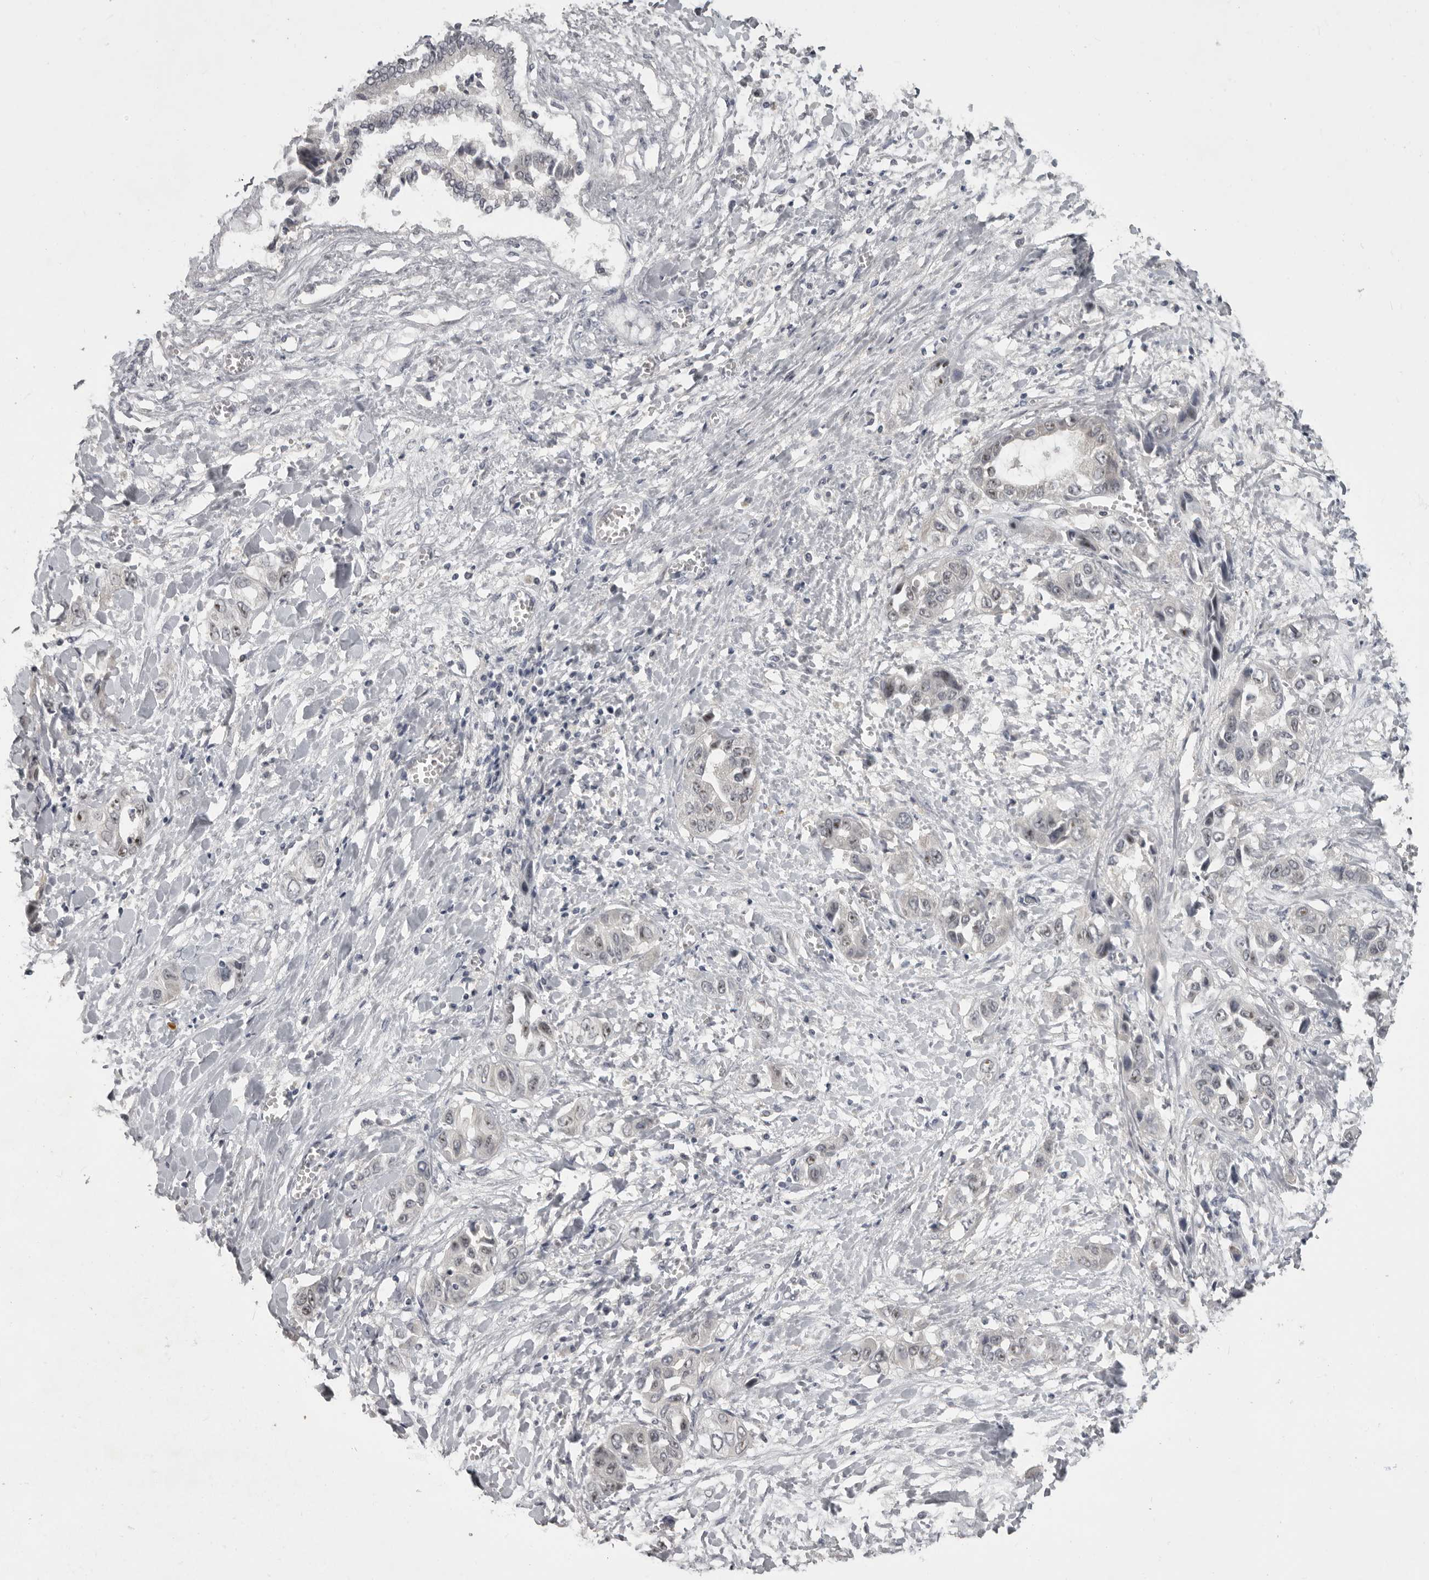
{"staining": {"intensity": "negative", "quantity": "none", "location": "none"}, "tissue": "liver cancer", "cell_type": "Tumor cells", "image_type": "cancer", "snomed": [{"axis": "morphology", "description": "Cholangiocarcinoma"}, {"axis": "topography", "description": "Liver"}], "caption": "This is an IHC histopathology image of cholangiocarcinoma (liver). There is no staining in tumor cells.", "gene": "MRTO4", "patient": {"sex": "female", "age": 52}}